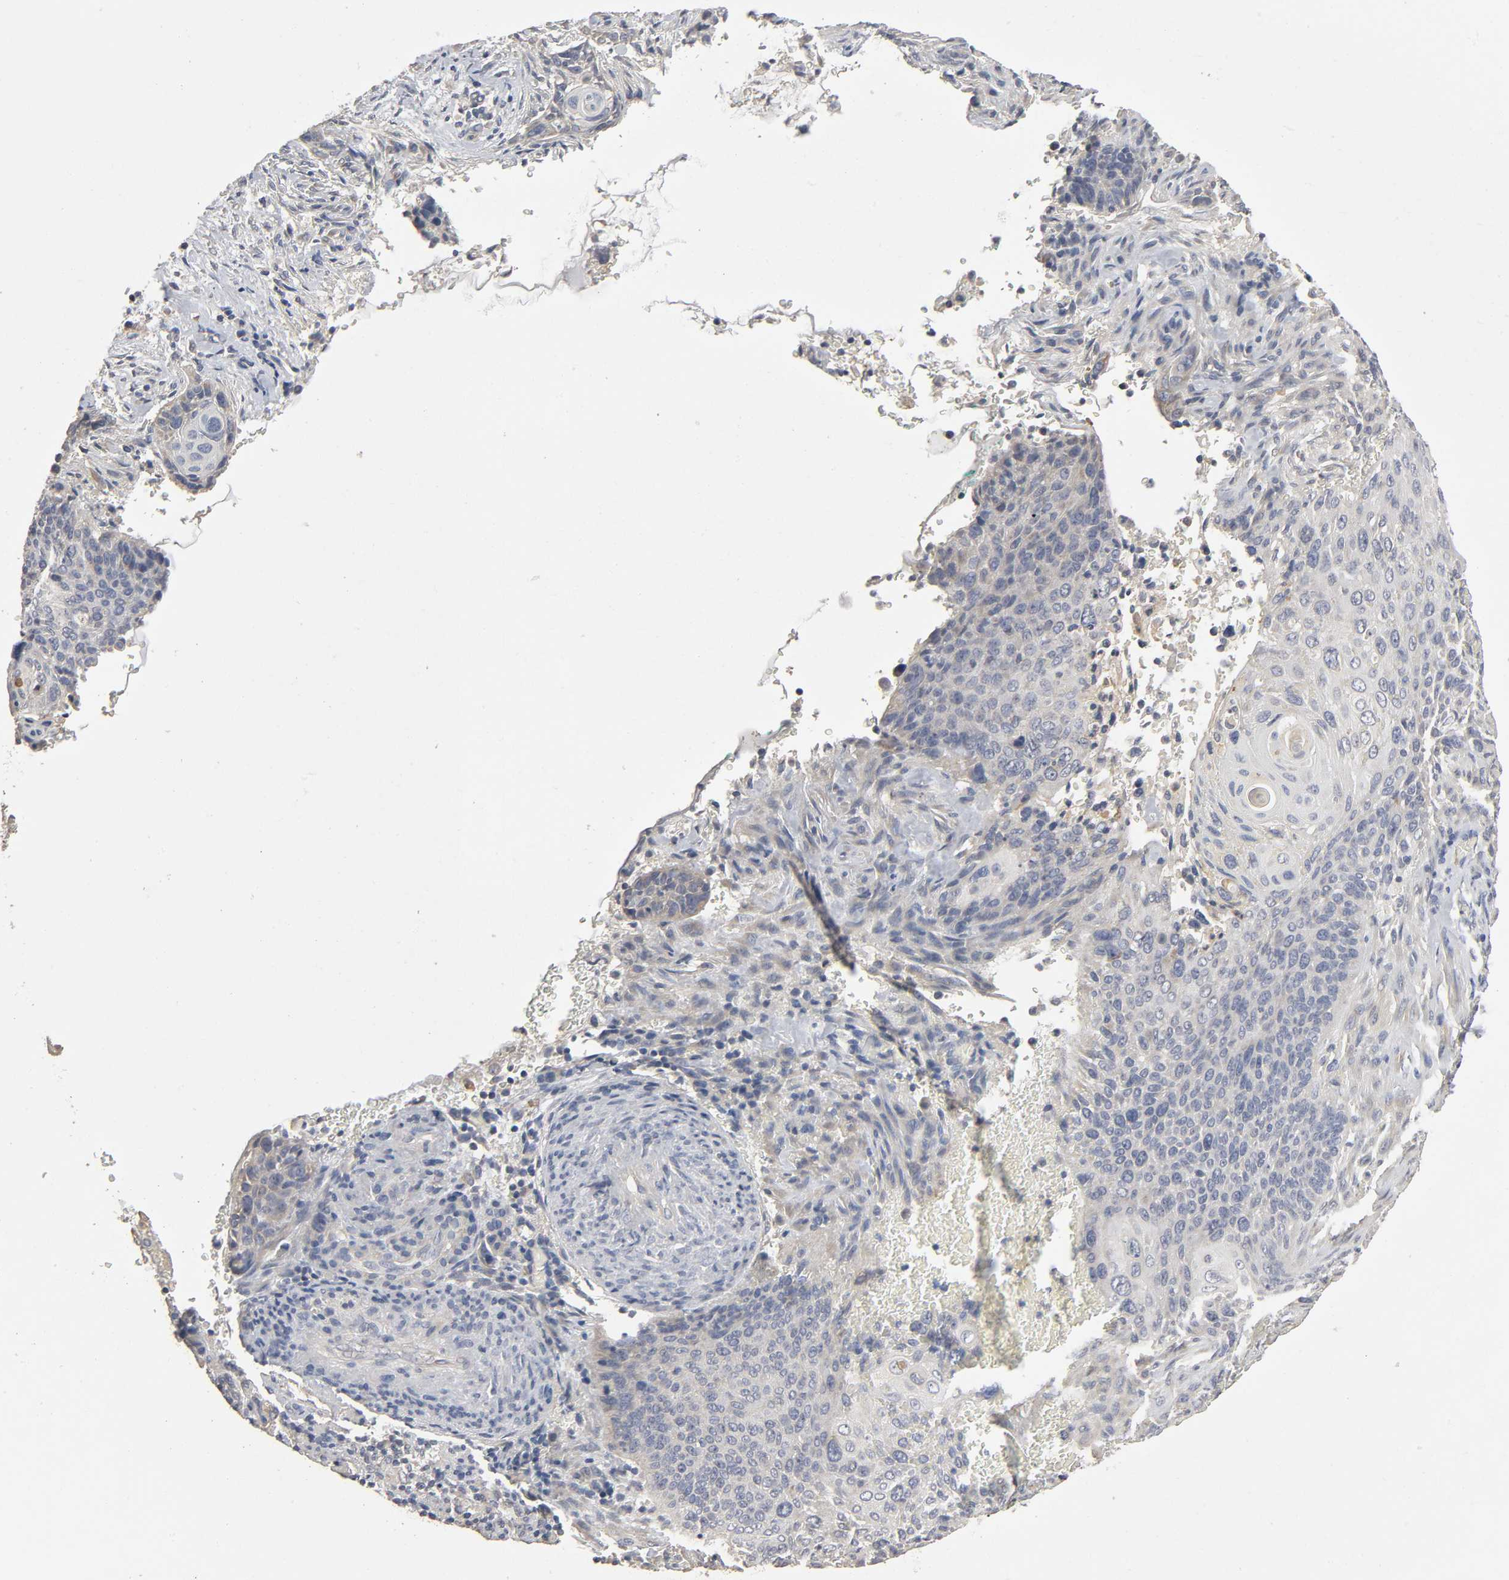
{"staining": {"intensity": "negative", "quantity": "none", "location": "none"}, "tissue": "cervical cancer", "cell_type": "Tumor cells", "image_type": "cancer", "snomed": [{"axis": "morphology", "description": "Squamous cell carcinoma, NOS"}, {"axis": "topography", "description": "Cervix"}], "caption": "An image of squamous cell carcinoma (cervical) stained for a protein displays no brown staining in tumor cells.", "gene": "SLC10A2", "patient": {"sex": "female", "age": 33}}